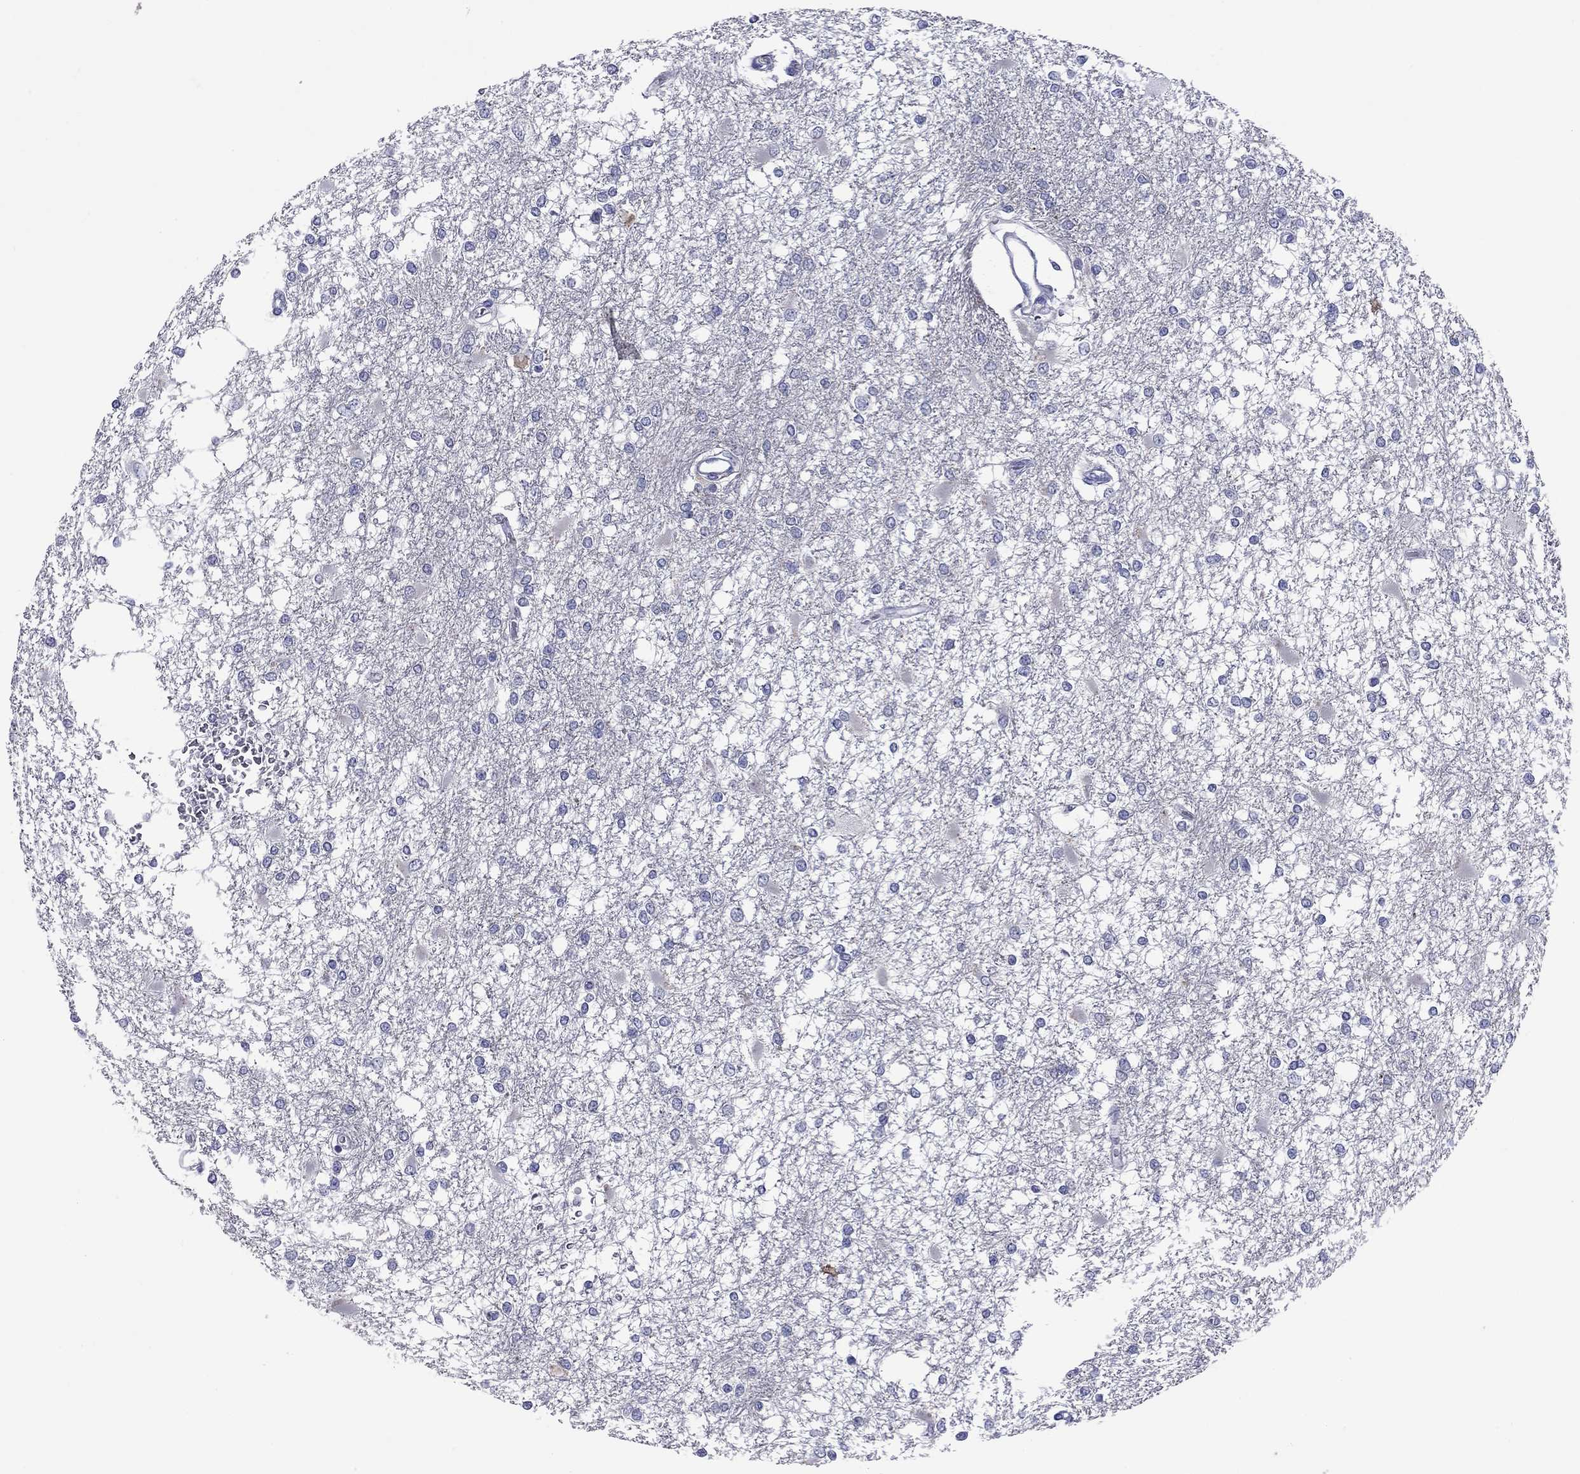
{"staining": {"intensity": "negative", "quantity": "none", "location": "none"}, "tissue": "glioma", "cell_type": "Tumor cells", "image_type": "cancer", "snomed": [{"axis": "morphology", "description": "Glioma, malignant, High grade"}, {"axis": "topography", "description": "Cerebral cortex"}], "caption": "Protein analysis of glioma exhibits no significant positivity in tumor cells.", "gene": "UNC119B", "patient": {"sex": "male", "age": 79}}